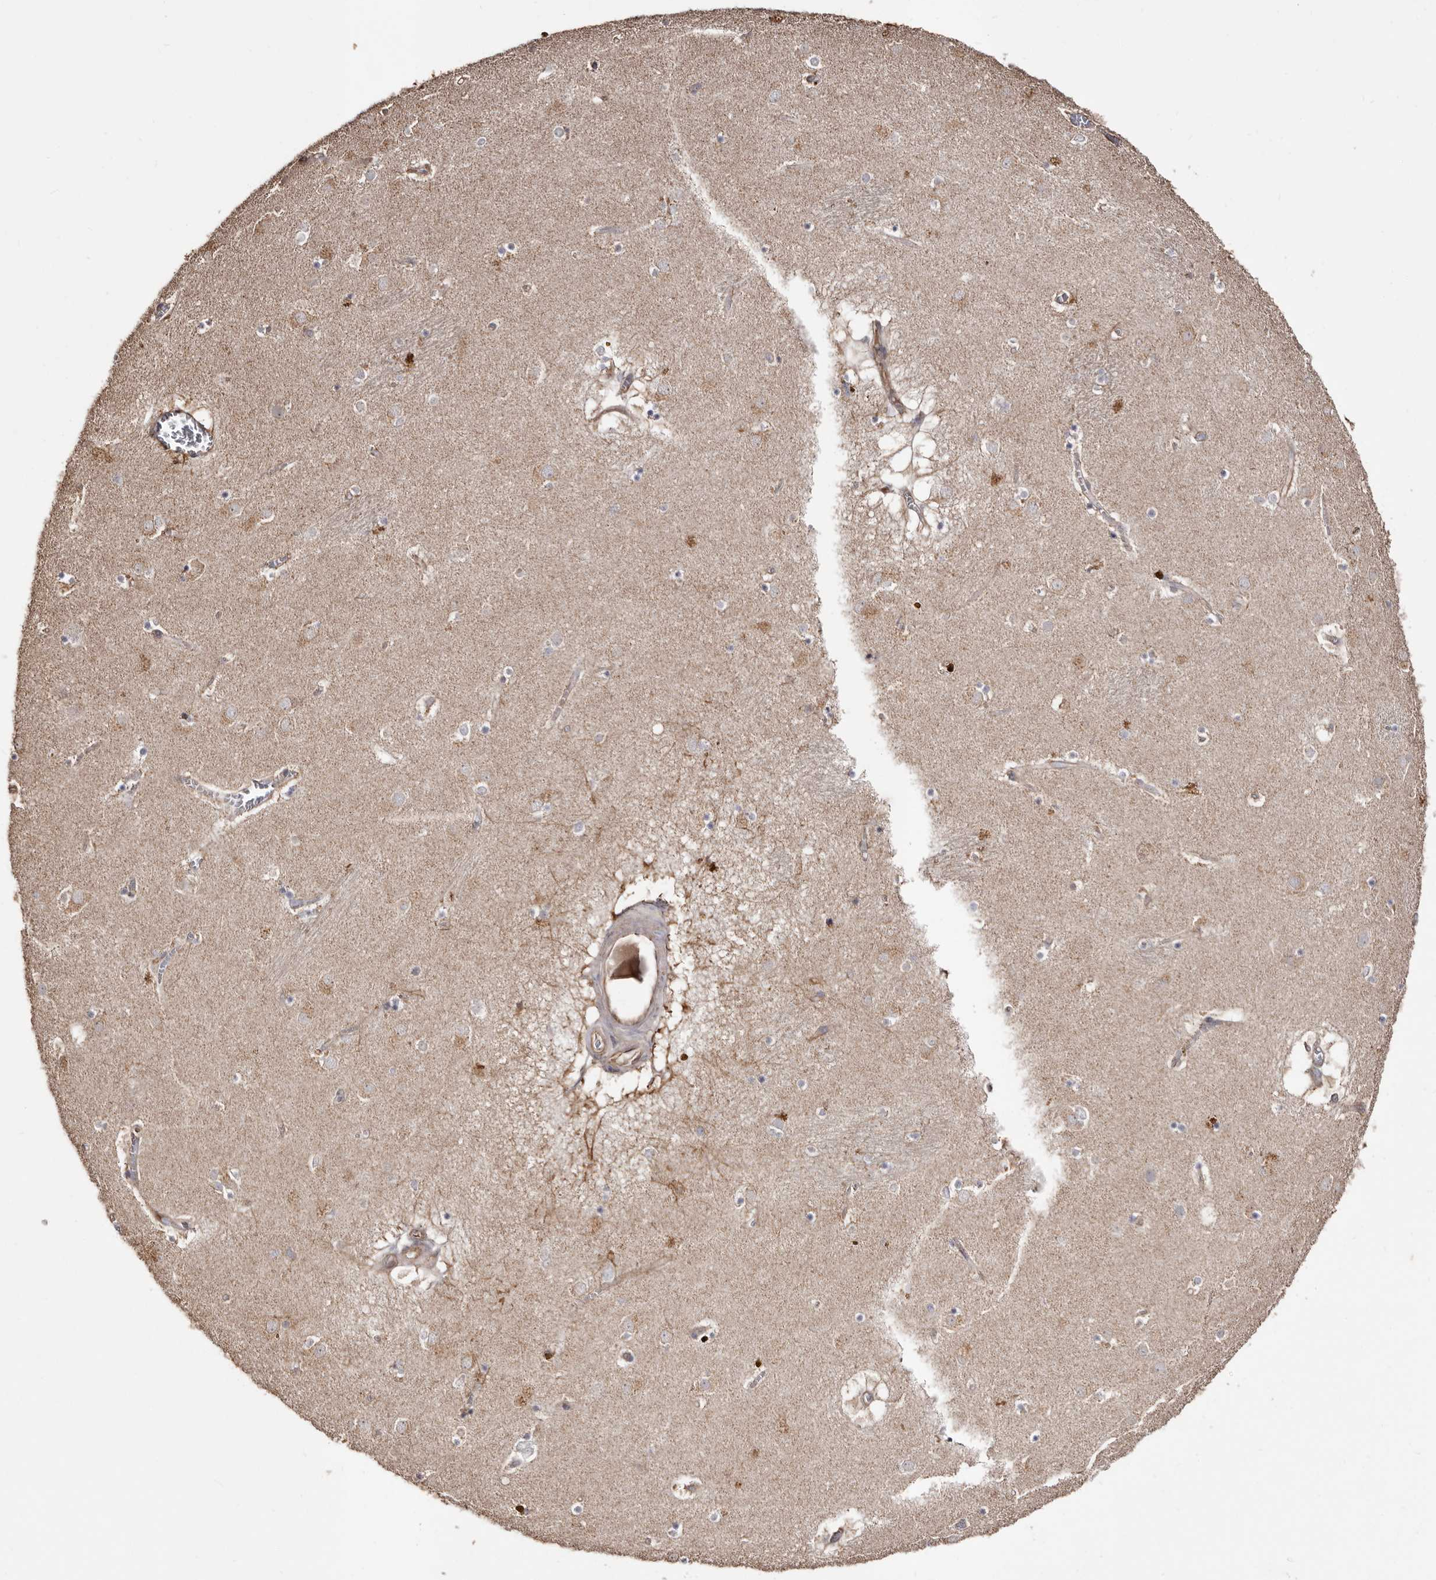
{"staining": {"intensity": "moderate", "quantity": "<25%", "location": "cytoplasmic/membranous"}, "tissue": "caudate", "cell_type": "Glial cells", "image_type": "normal", "snomed": [{"axis": "morphology", "description": "Normal tissue, NOS"}, {"axis": "topography", "description": "Lateral ventricle wall"}], "caption": "Immunohistochemistry histopathology image of benign human caudate stained for a protein (brown), which exhibits low levels of moderate cytoplasmic/membranous positivity in about <25% of glial cells.", "gene": "MACC1", "patient": {"sex": "male", "age": 70}}